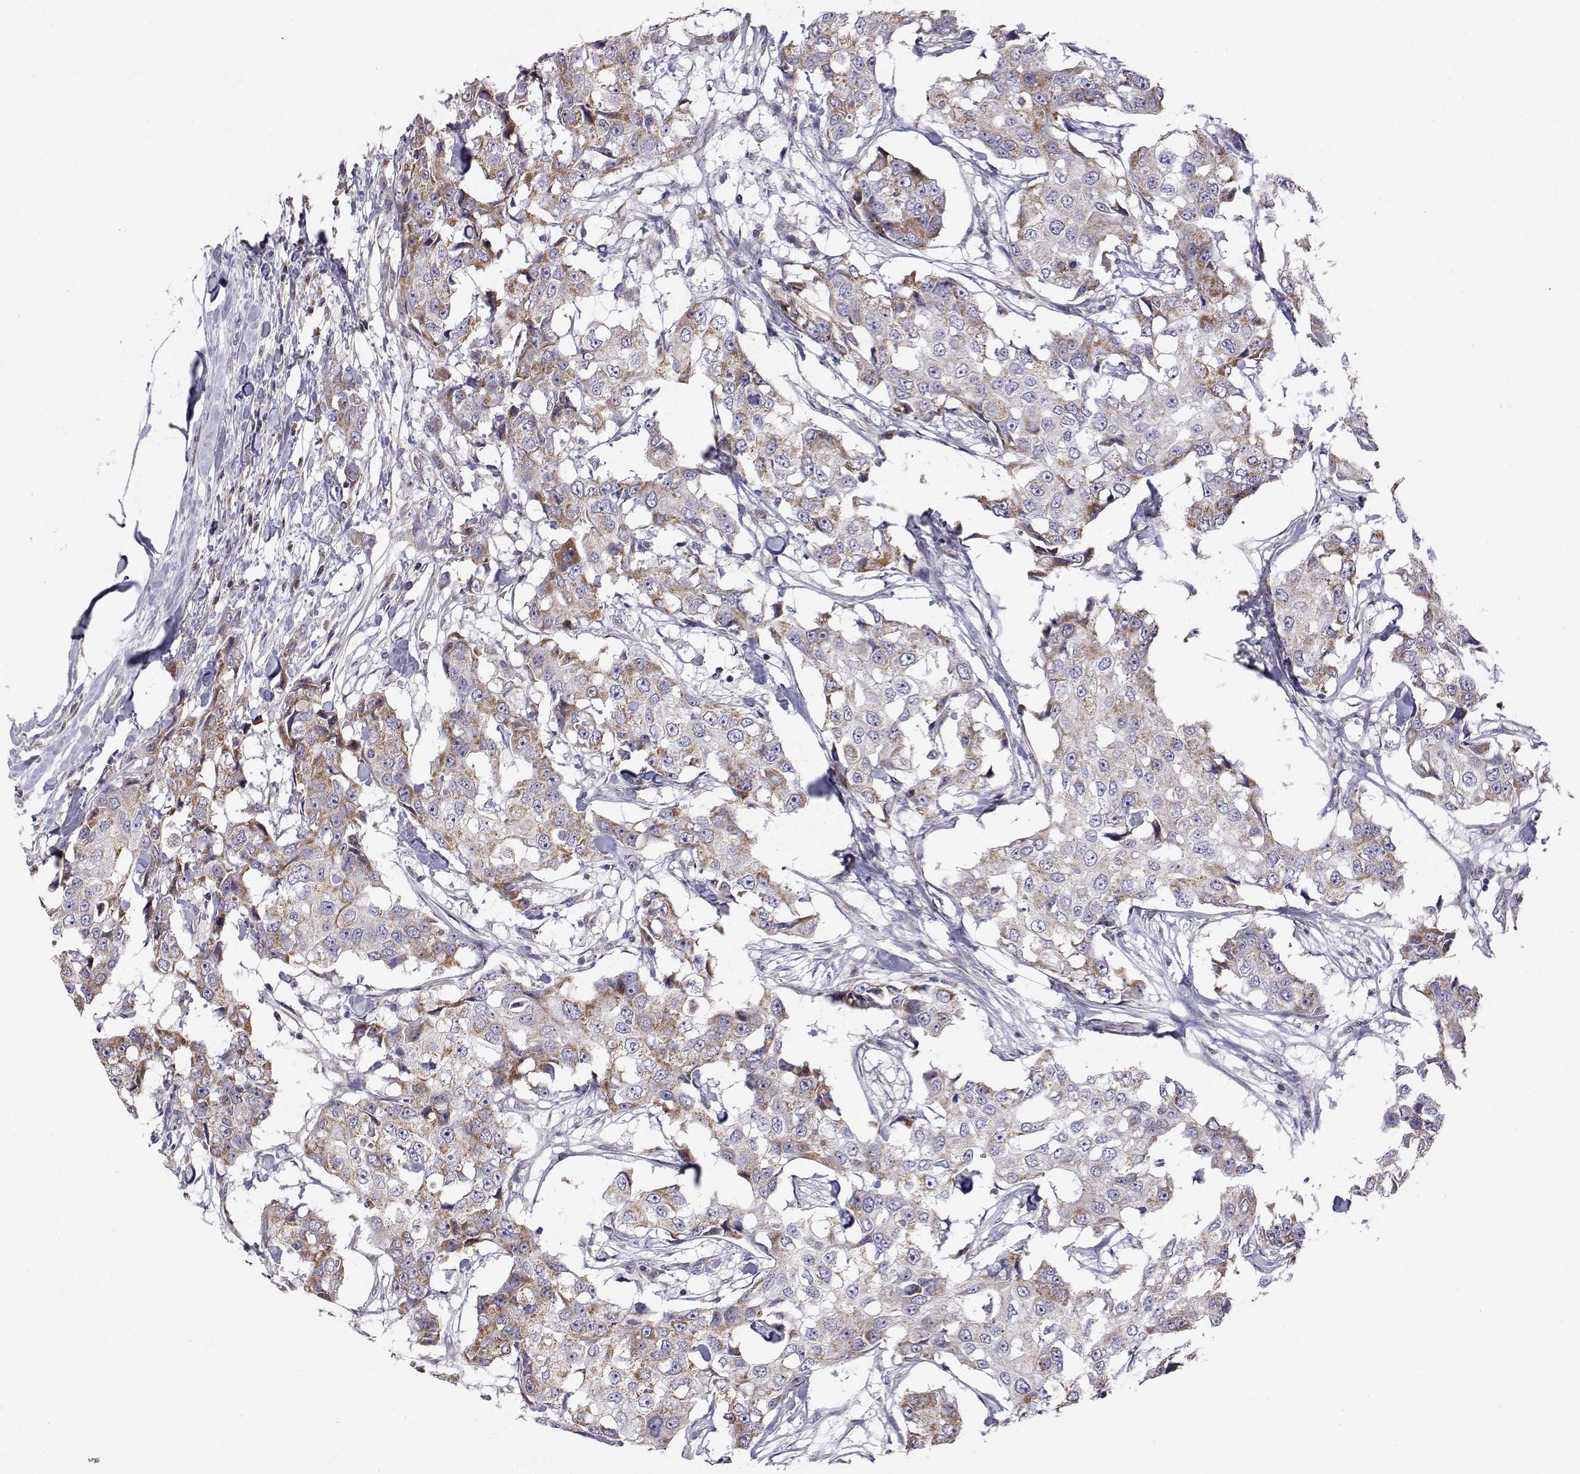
{"staining": {"intensity": "weak", "quantity": "25%-75%", "location": "cytoplasmic/membranous"}, "tissue": "breast cancer", "cell_type": "Tumor cells", "image_type": "cancer", "snomed": [{"axis": "morphology", "description": "Duct carcinoma"}, {"axis": "topography", "description": "Breast"}], "caption": "Breast cancer stained for a protein shows weak cytoplasmic/membranous positivity in tumor cells.", "gene": "MRPL3", "patient": {"sex": "female", "age": 27}}